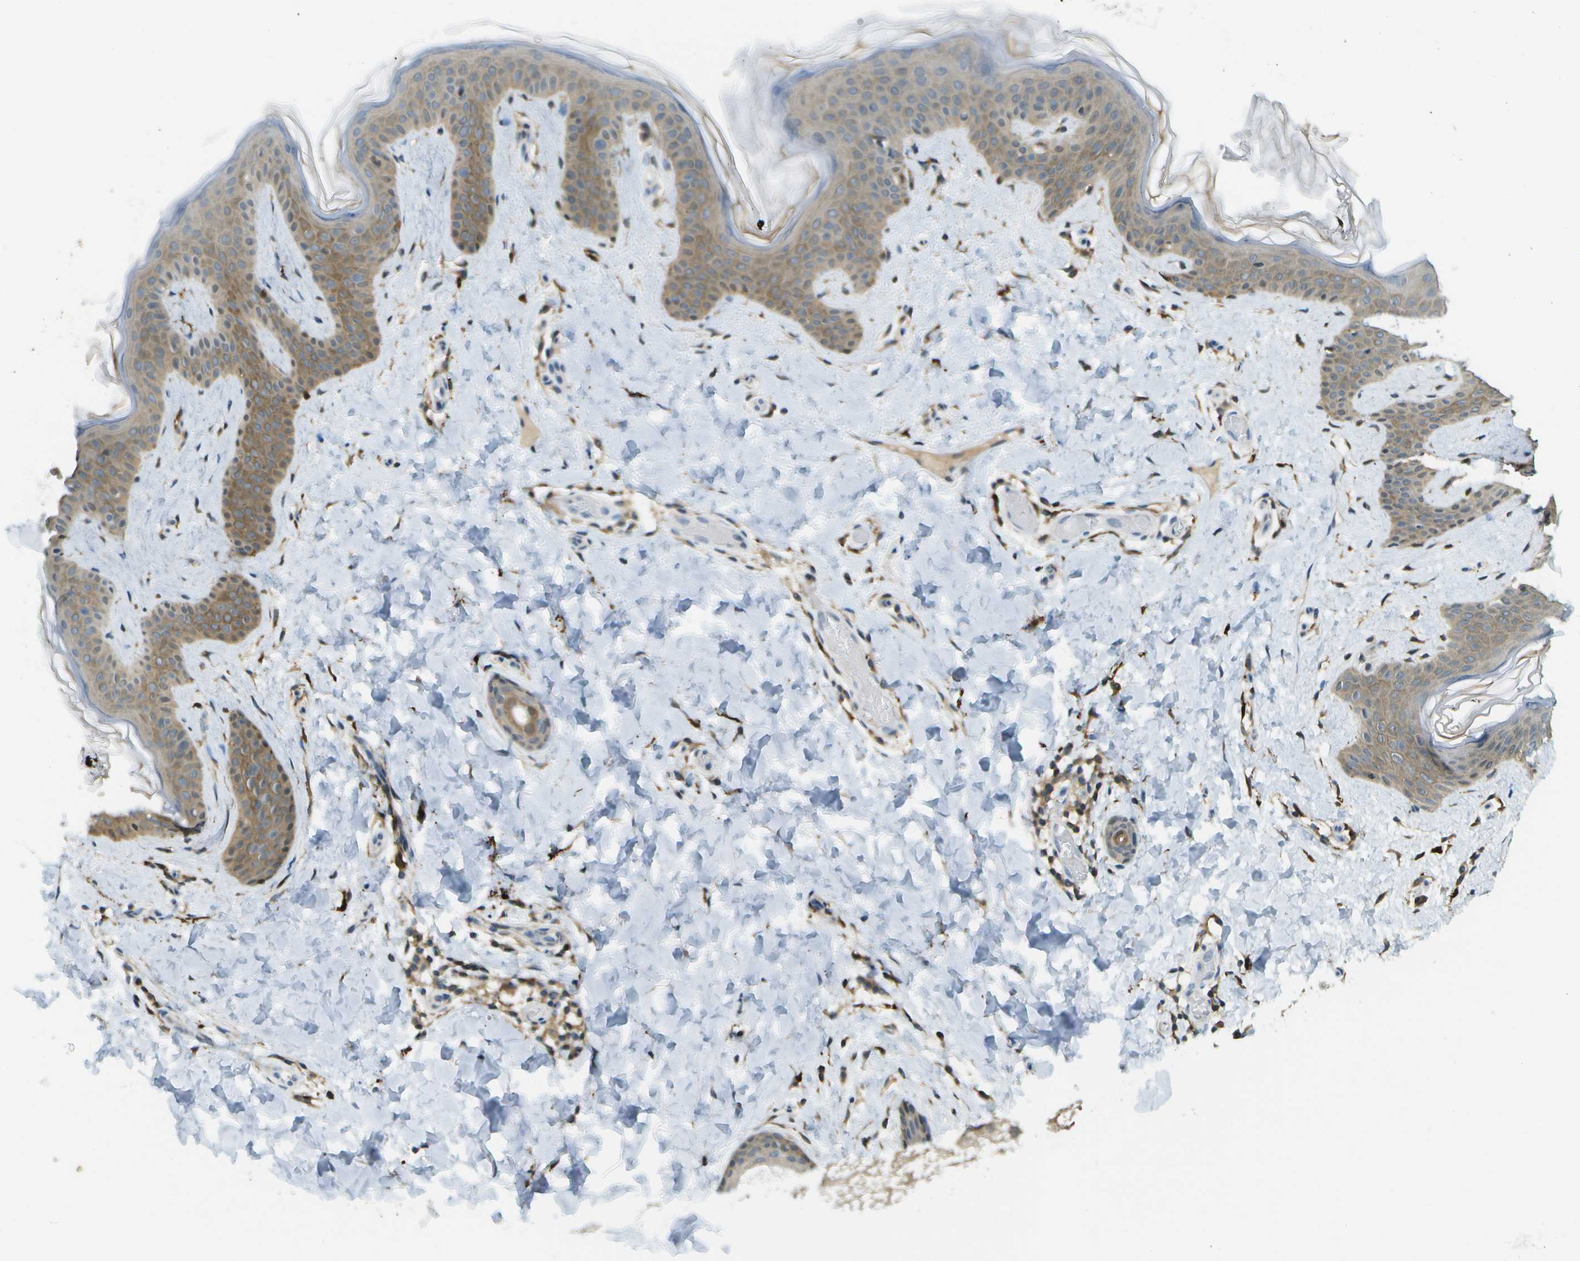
{"staining": {"intensity": "moderate", "quantity": ">75%", "location": "cytoplasmic/membranous"}, "tissue": "skin", "cell_type": "Fibroblasts", "image_type": "normal", "snomed": [{"axis": "morphology", "description": "Normal tissue, NOS"}, {"axis": "topography", "description": "Skin"}], "caption": "A brown stain shows moderate cytoplasmic/membranous staining of a protein in fibroblasts of benign human skin. Using DAB (3,3'-diaminobenzidine) (brown) and hematoxylin (blue) stains, captured at high magnification using brightfield microscopy.", "gene": "CDH23", "patient": {"sex": "female", "age": 17}}